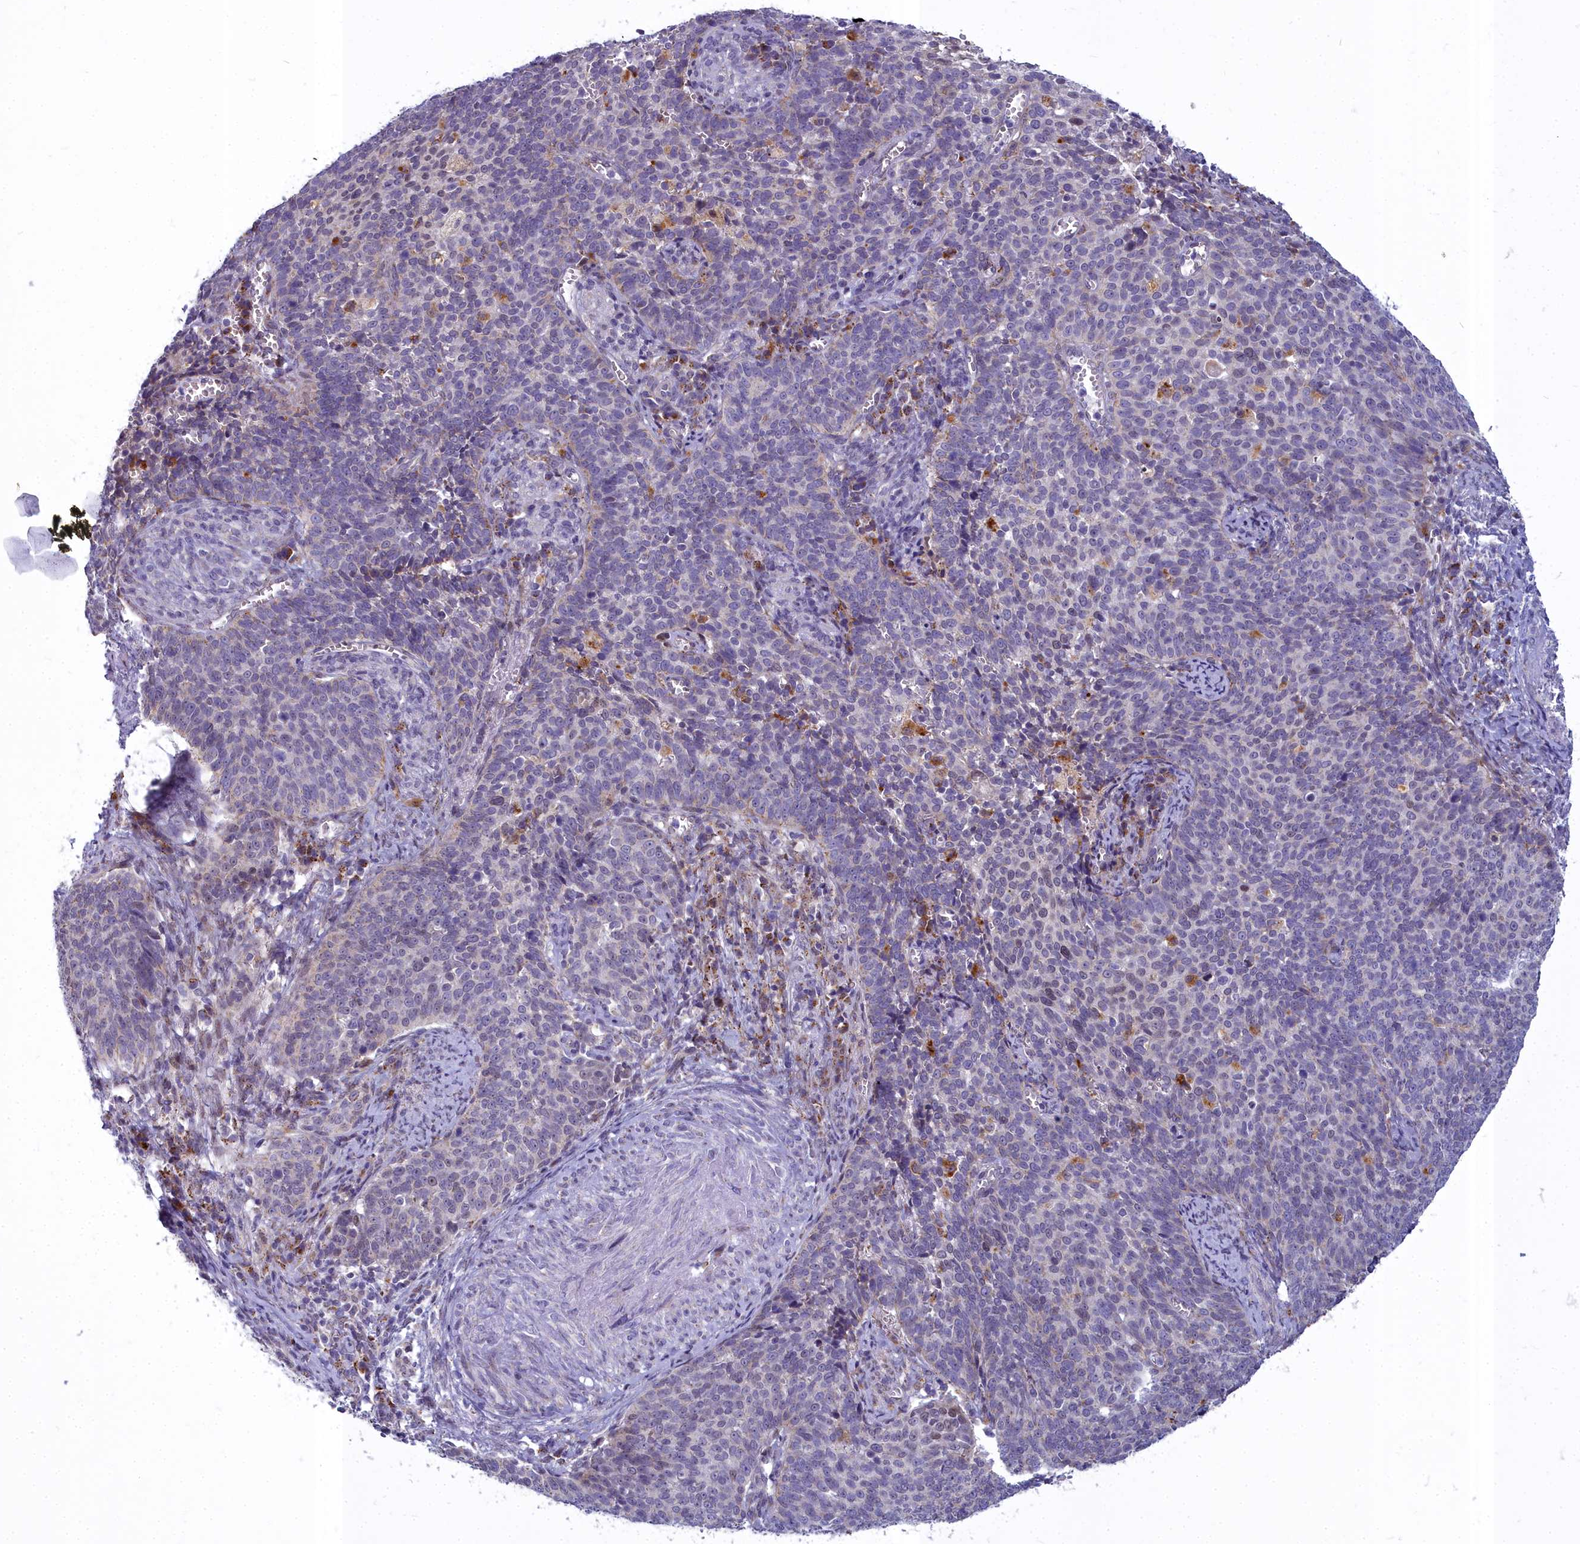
{"staining": {"intensity": "negative", "quantity": "none", "location": "none"}, "tissue": "cervical cancer", "cell_type": "Tumor cells", "image_type": "cancer", "snomed": [{"axis": "morphology", "description": "Normal tissue, NOS"}, {"axis": "morphology", "description": "Squamous cell carcinoma, NOS"}, {"axis": "topography", "description": "Cervix"}], "caption": "An image of cervical squamous cell carcinoma stained for a protein demonstrates no brown staining in tumor cells.", "gene": "WDPCP", "patient": {"sex": "female", "age": 39}}